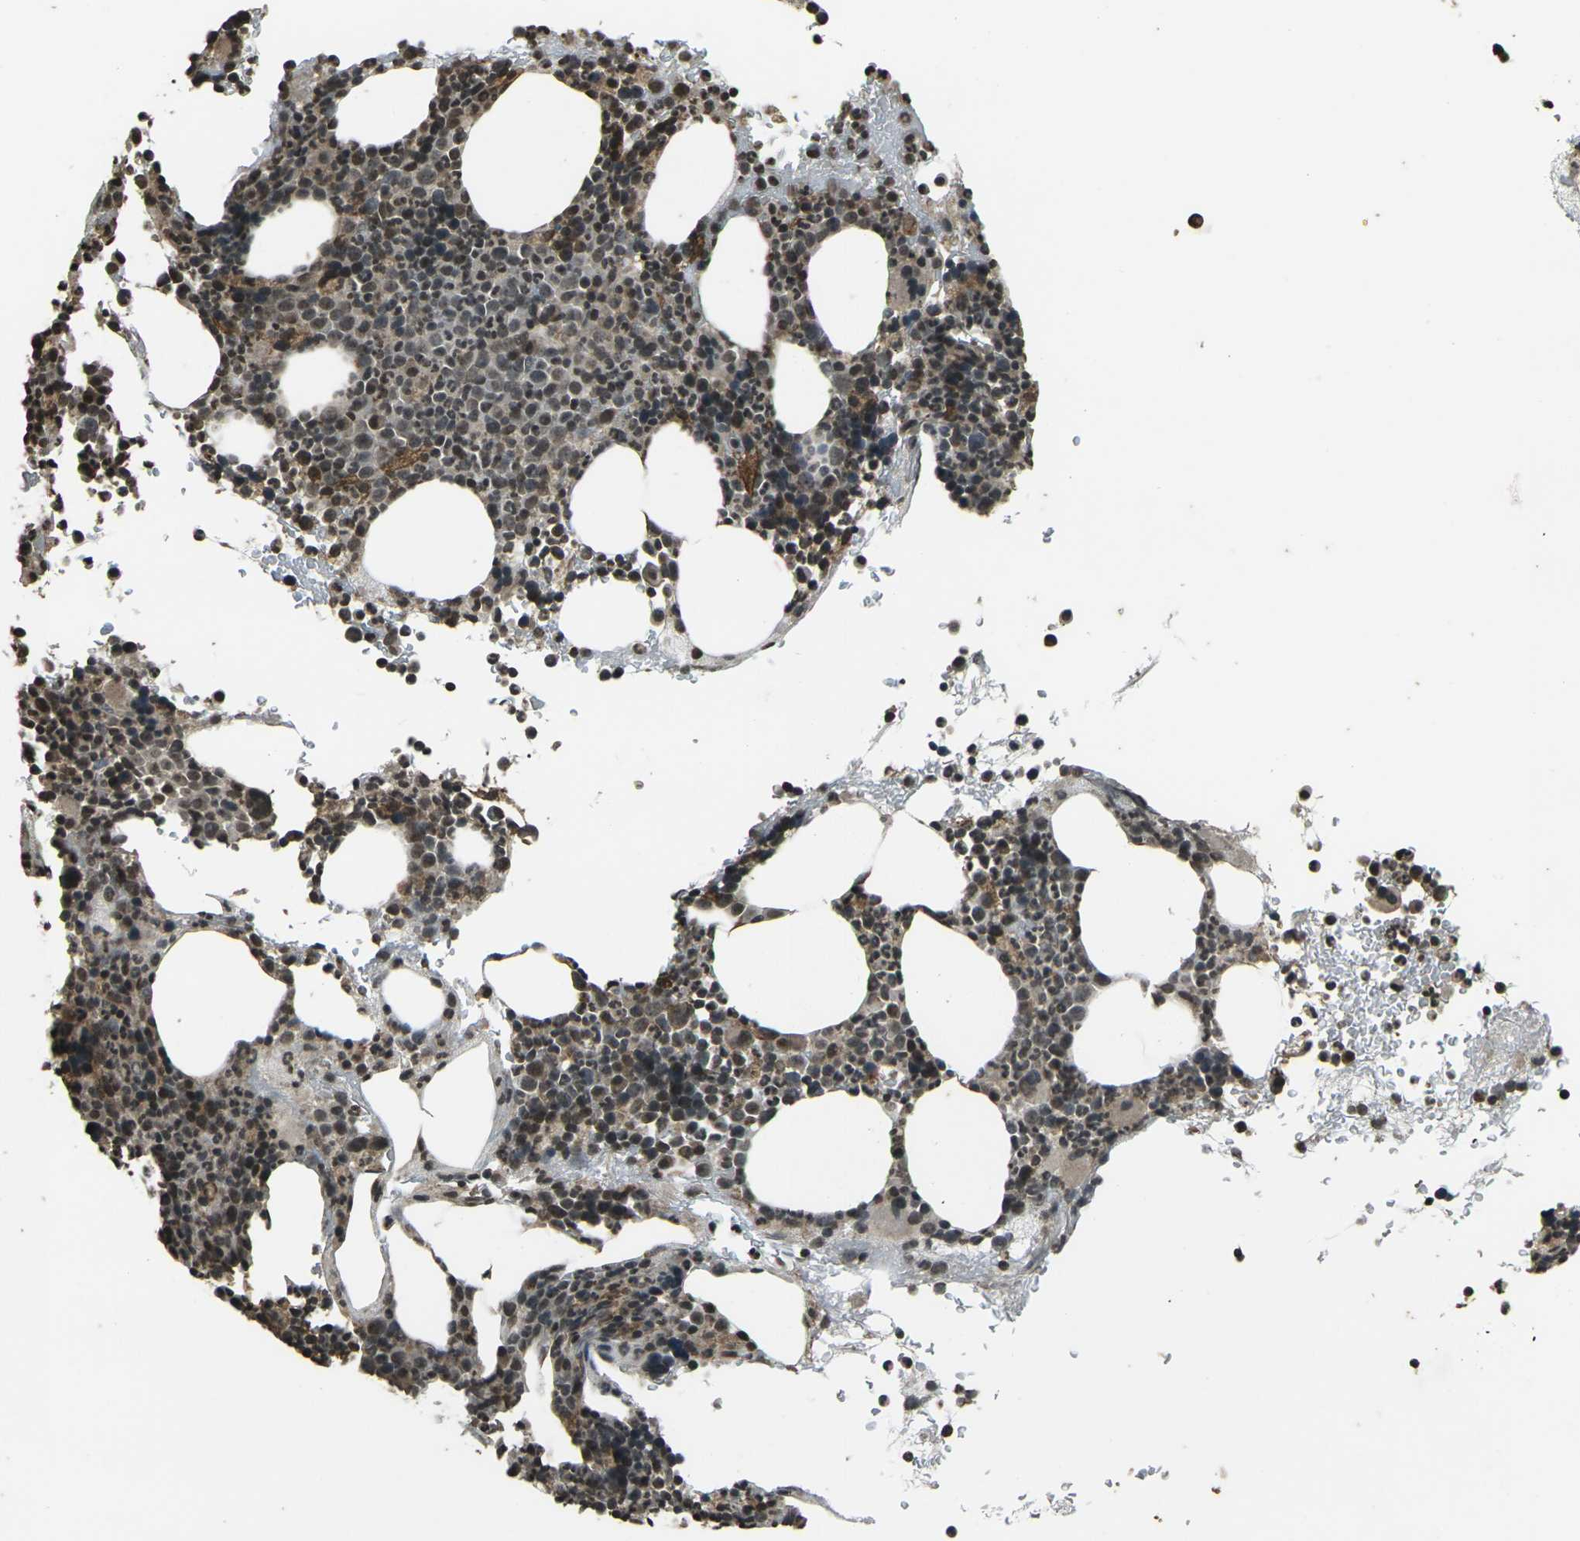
{"staining": {"intensity": "moderate", "quantity": "25%-75%", "location": "cytoplasmic/membranous,nuclear"}, "tissue": "bone marrow", "cell_type": "Hematopoietic cells", "image_type": "normal", "snomed": [{"axis": "morphology", "description": "Normal tissue, NOS"}, {"axis": "morphology", "description": "Inflammation, NOS"}, {"axis": "topography", "description": "Bone marrow"}], "caption": "DAB immunohistochemical staining of unremarkable human bone marrow shows moderate cytoplasmic/membranous,nuclear protein positivity in approximately 25%-75% of hematopoietic cells.", "gene": "PRPF8", "patient": {"sex": "male", "age": 73}}